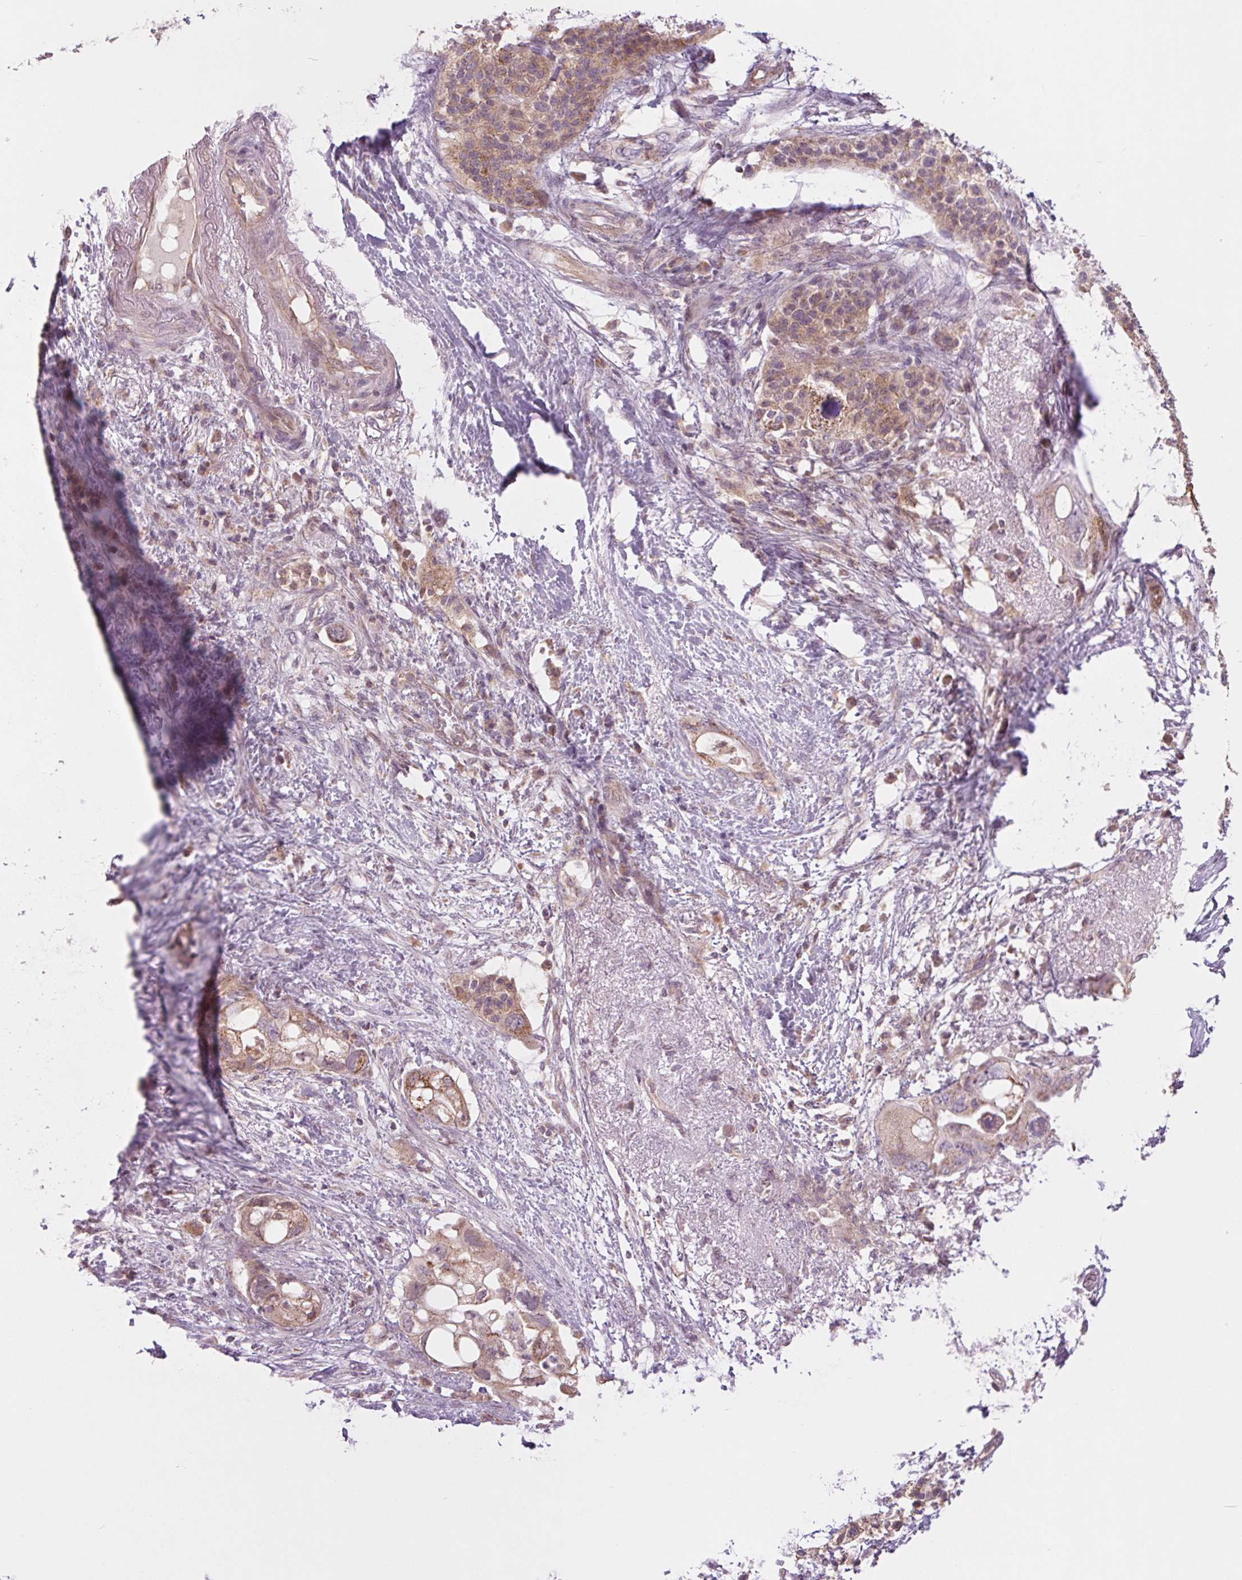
{"staining": {"intensity": "weak", "quantity": "25%-75%", "location": "cytoplasmic/membranous"}, "tissue": "pancreatic cancer", "cell_type": "Tumor cells", "image_type": "cancer", "snomed": [{"axis": "morphology", "description": "Adenocarcinoma, NOS"}, {"axis": "topography", "description": "Pancreas"}], "caption": "Brown immunohistochemical staining in human pancreatic cancer (adenocarcinoma) demonstrates weak cytoplasmic/membranous expression in about 25%-75% of tumor cells.", "gene": "MAP3K5", "patient": {"sex": "female", "age": 72}}